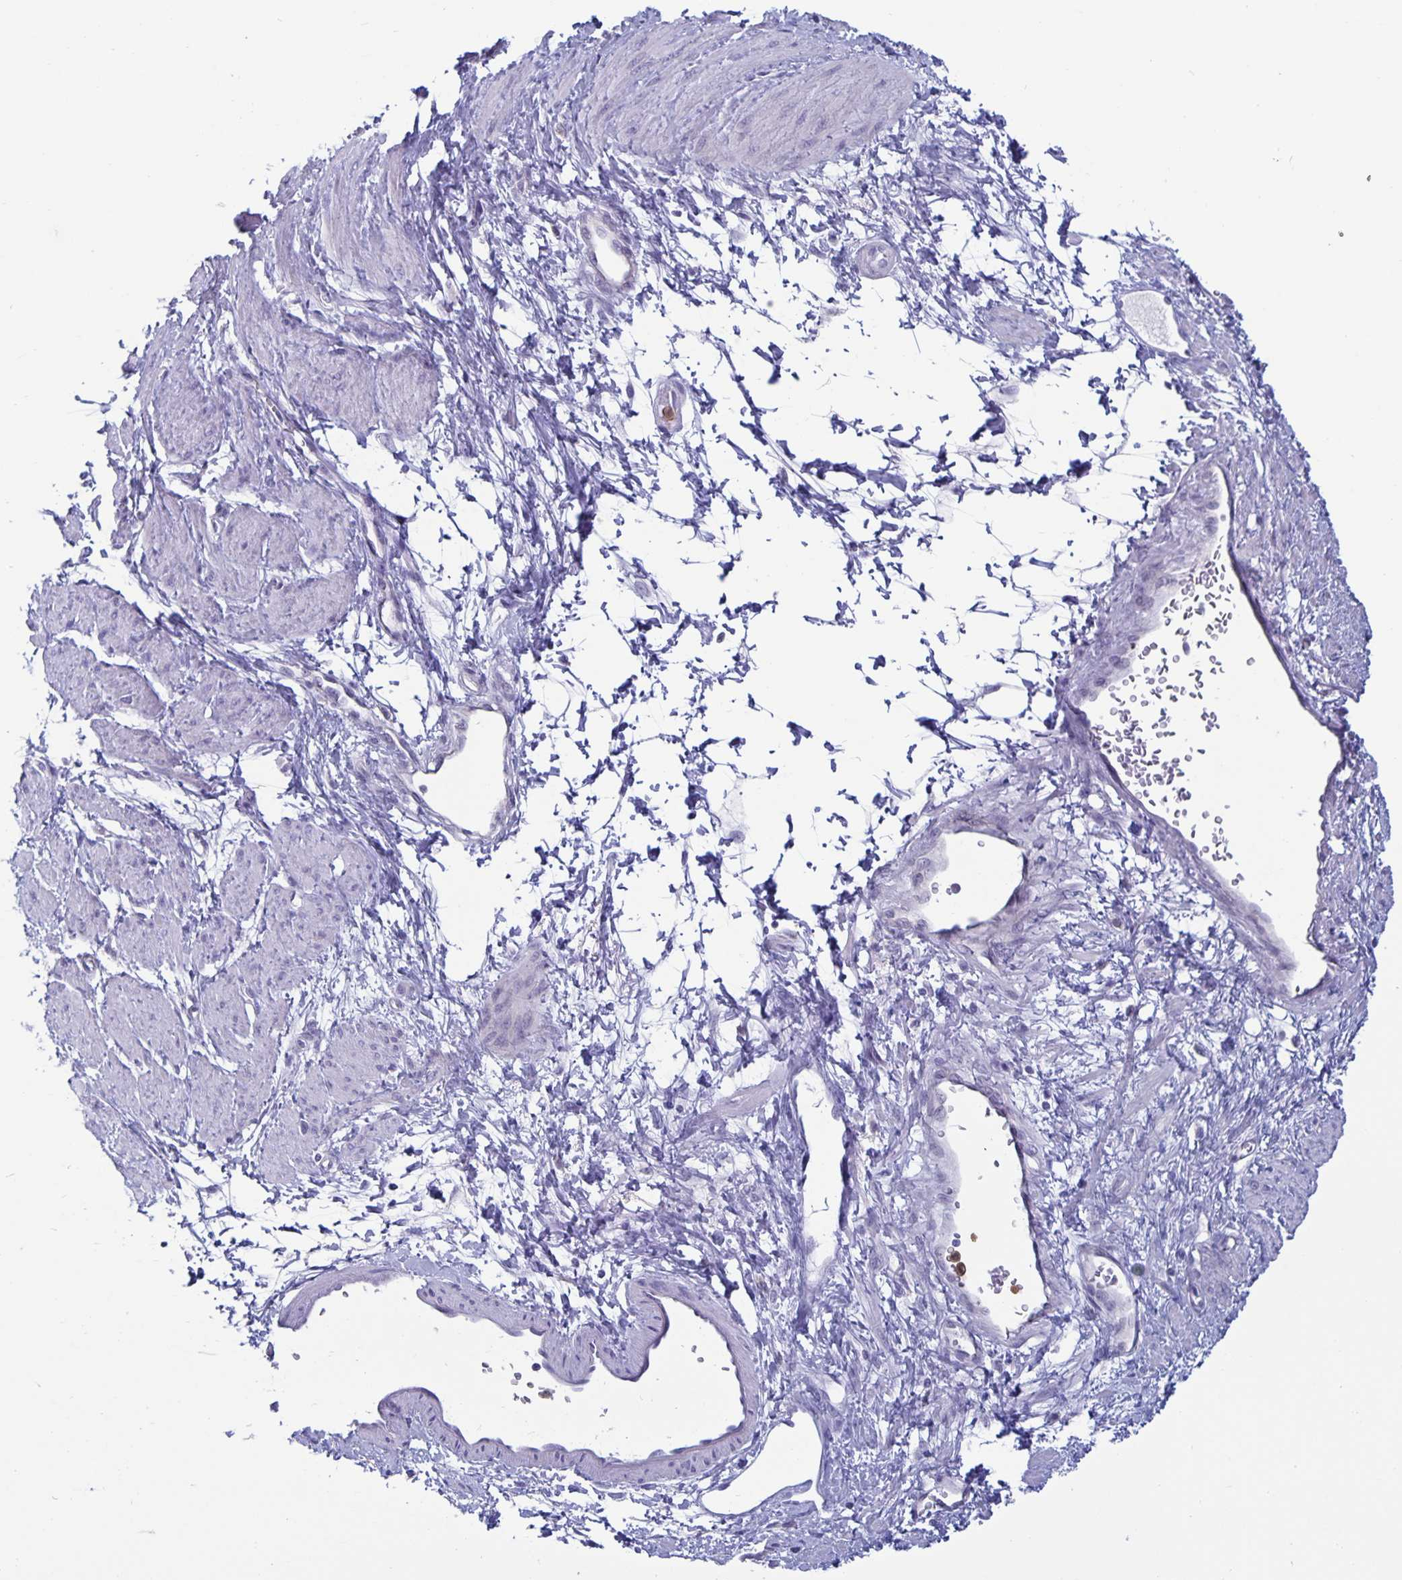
{"staining": {"intensity": "negative", "quantity": "none", "location": "none"}, "tissue": "smooth muscle", "cell_type": "Smooth muscle cells", "image_type": "normal", "snomed": [{"axis": "morphology", "description": "Normal tissue, NOS"}, {"axis": "topography", "description": "Smooth muscle"}, {"axis": "topography", "description": "Uterus"}], "caption": "DAB immunohistochemical staining of normal human smooth muscle demonstrates no significant expression in smooth muscle cells.", "gene": "PLCB3", "patient": {"sex": "female", "age": 39}}